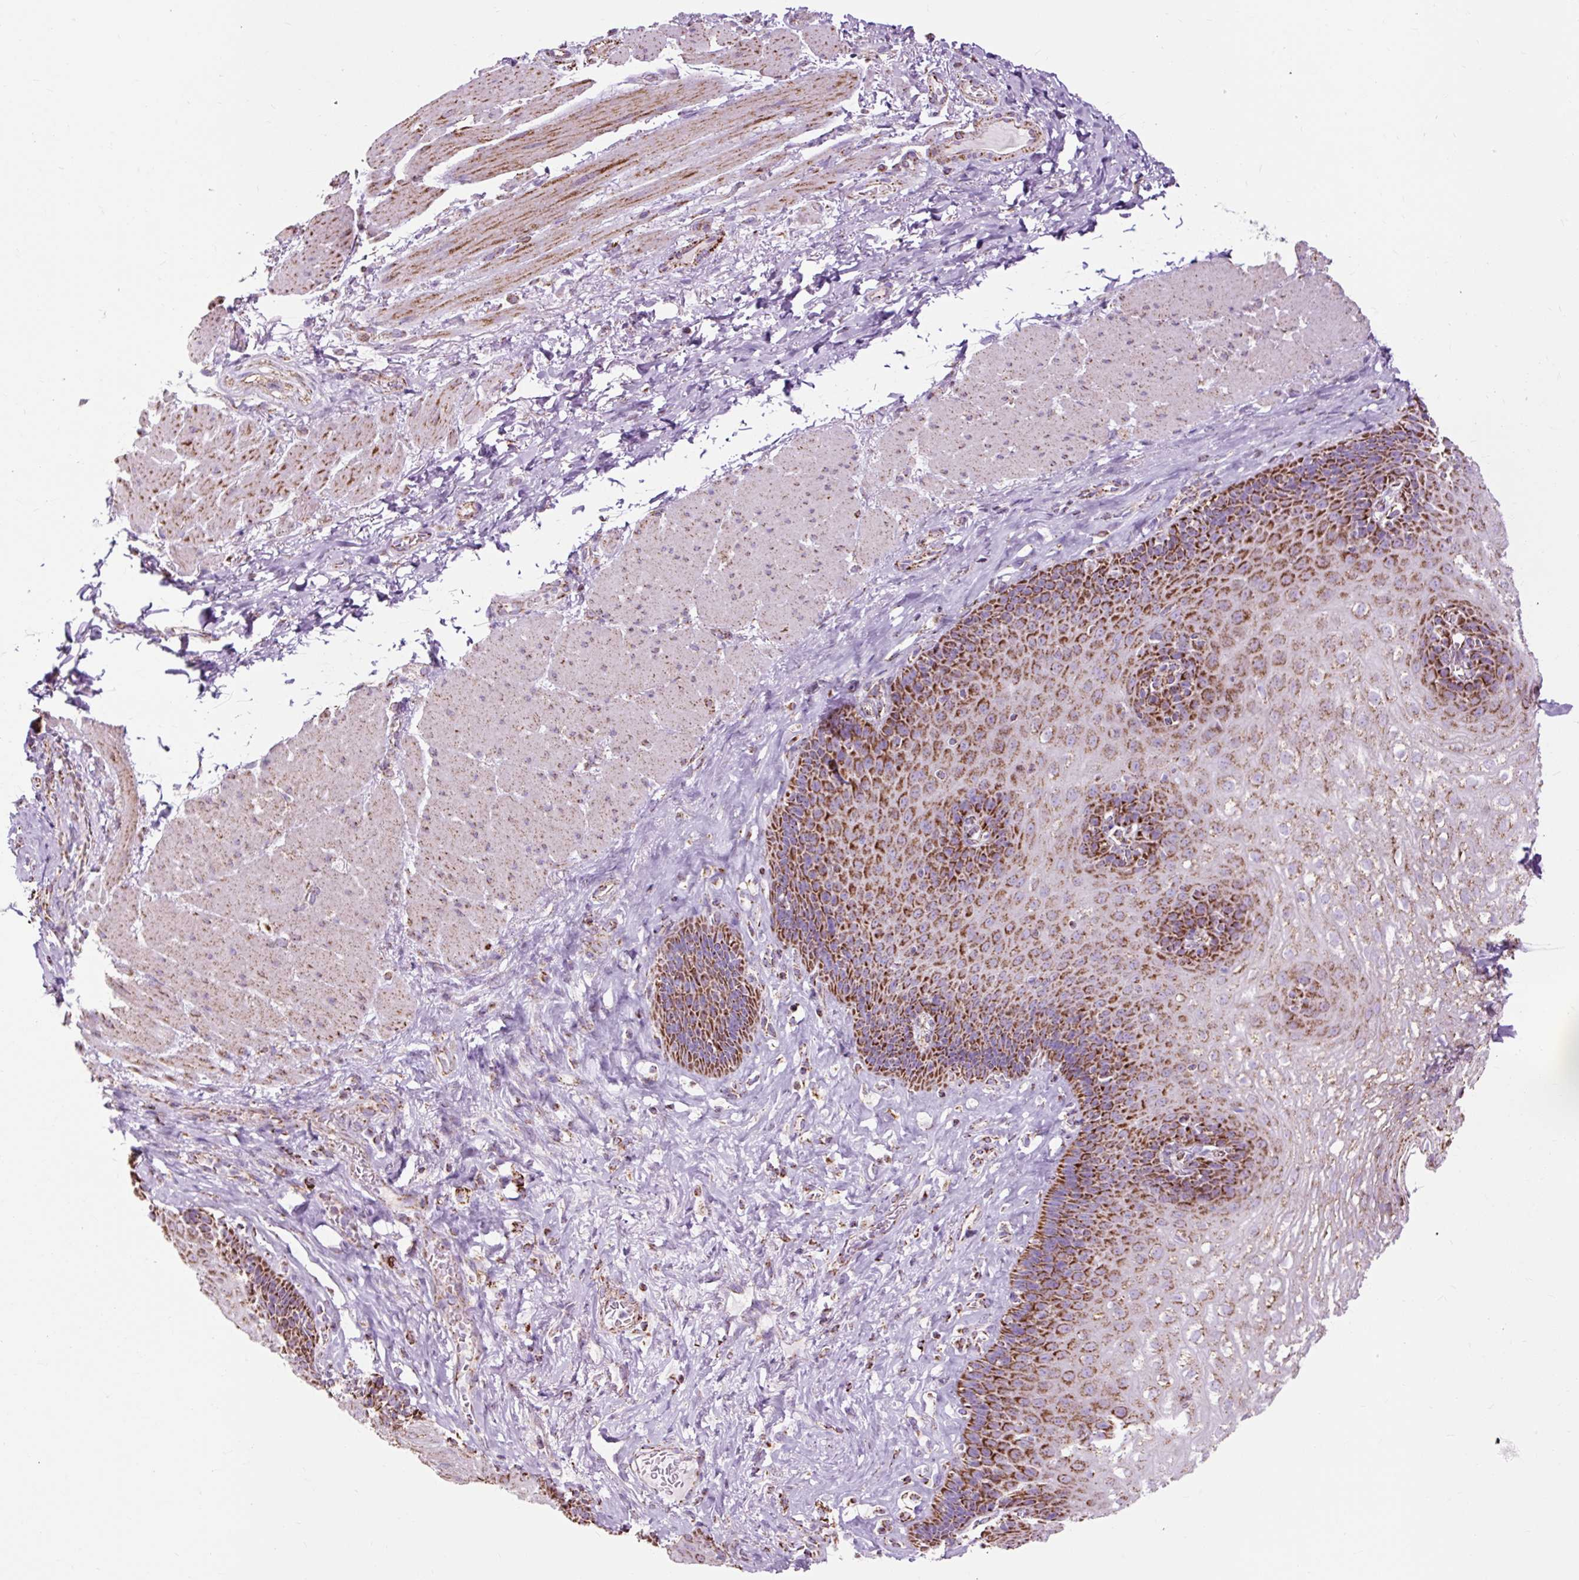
{"staining": {"intensity": "strong", "quantity": "25%-75%", "location": "cytoplasmic/membranous"}, "tissue": "esophagus", "cell_type": "Squamous epithelial cells", "image_type": "normal", "snomed": [{"axis": "morphology", "description": "Normal tissue, NOS"}, {"axis": "topography", "description": "Esophagus"}], "caption": "DAB immunohistochemical staining of normal esophagus demonstrates strong cytoplasmic/membranous protein staining in about 25%-75% of squamous epithelial cells. (Brightfield microscopy of DAB IHC at high magnification).", "gene": "DLAT", "patient": {"sex": "female", "age": 66}}